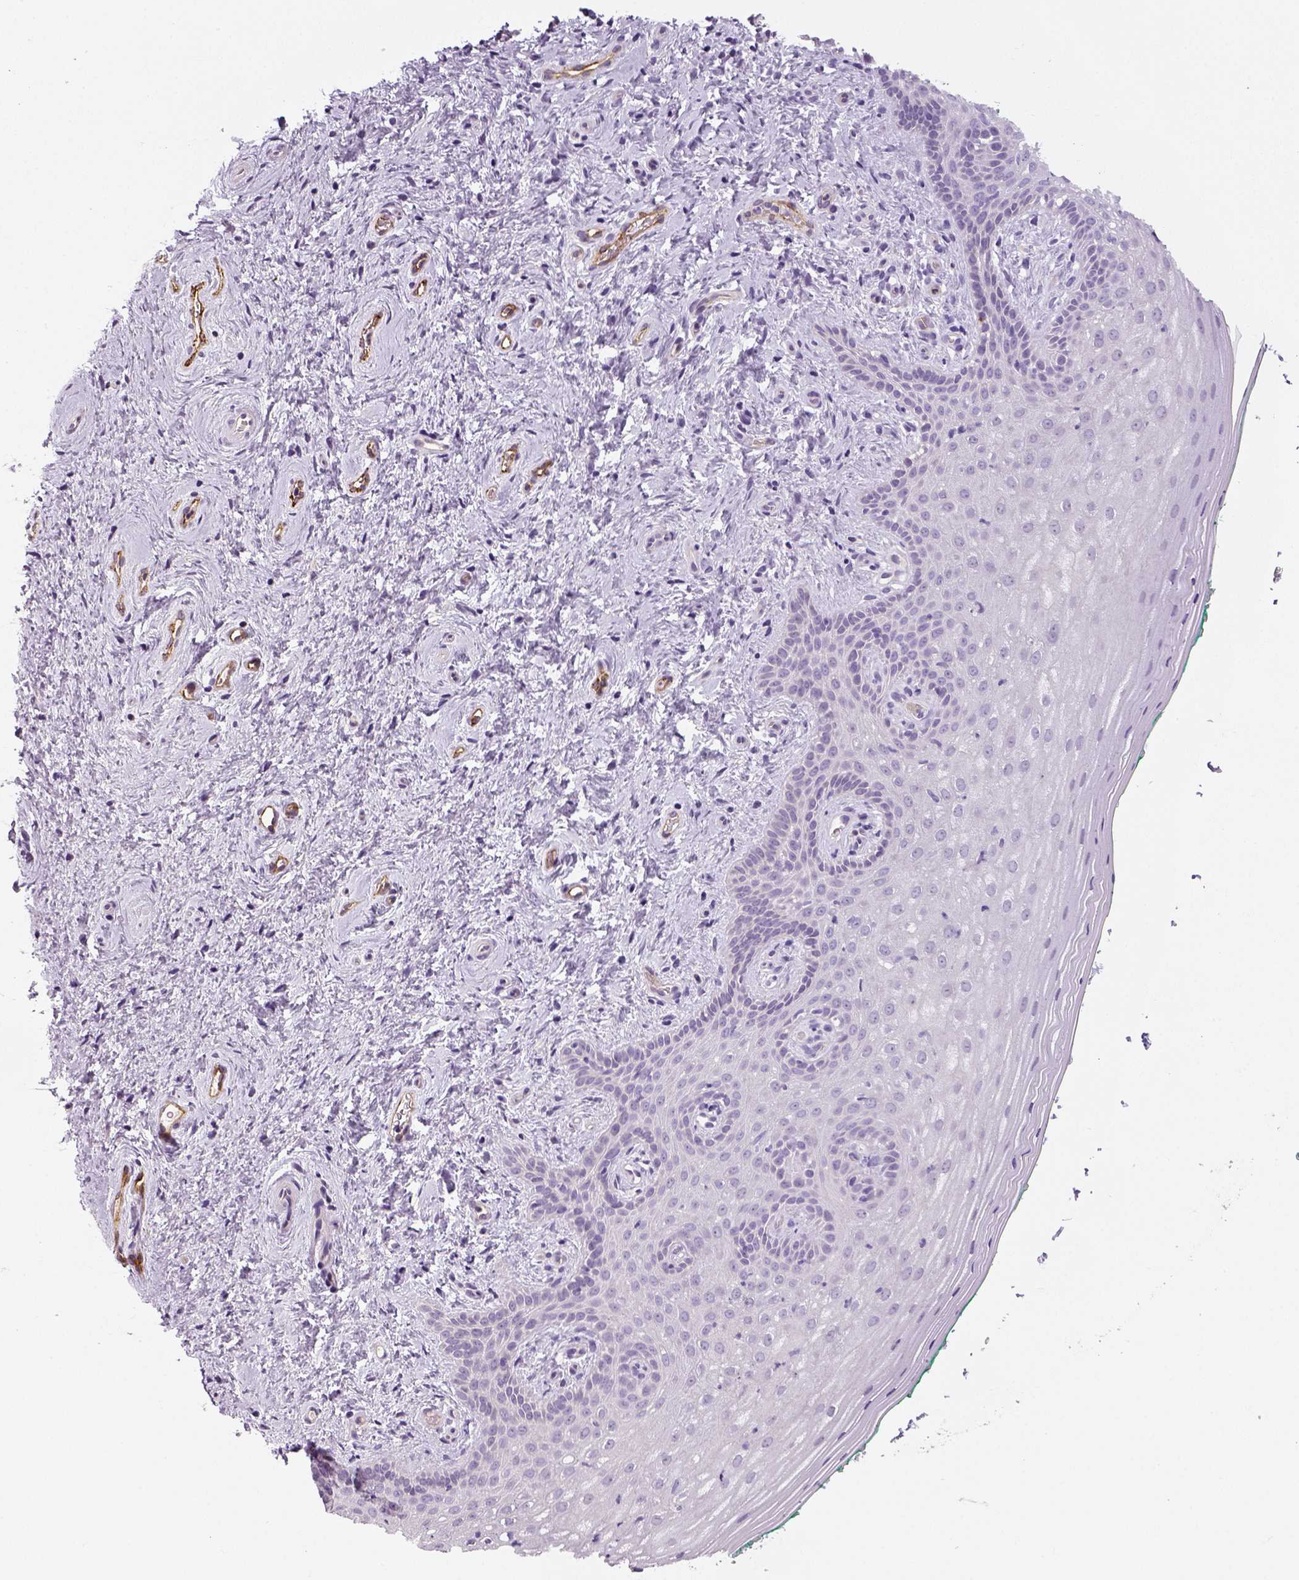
{"staining": {"intensity": "negative", "quantity": "none", "location": "none"}, "tissue": "vagina", "cell_type": "Squamous epithelial cells", "image_type": "normal", "snomed": [{"axis": "morphology", "description": "Normal tissue, NOS"}, {"axis": "topography", "description": "Vagina"}], "caption": "Immunohistochemical staining of unremarkable human vagina displays no significant expression in squamous epithelial cells.", "gene": "ENSG00000250349", "patient": {"sex": "female", "age": 45}}